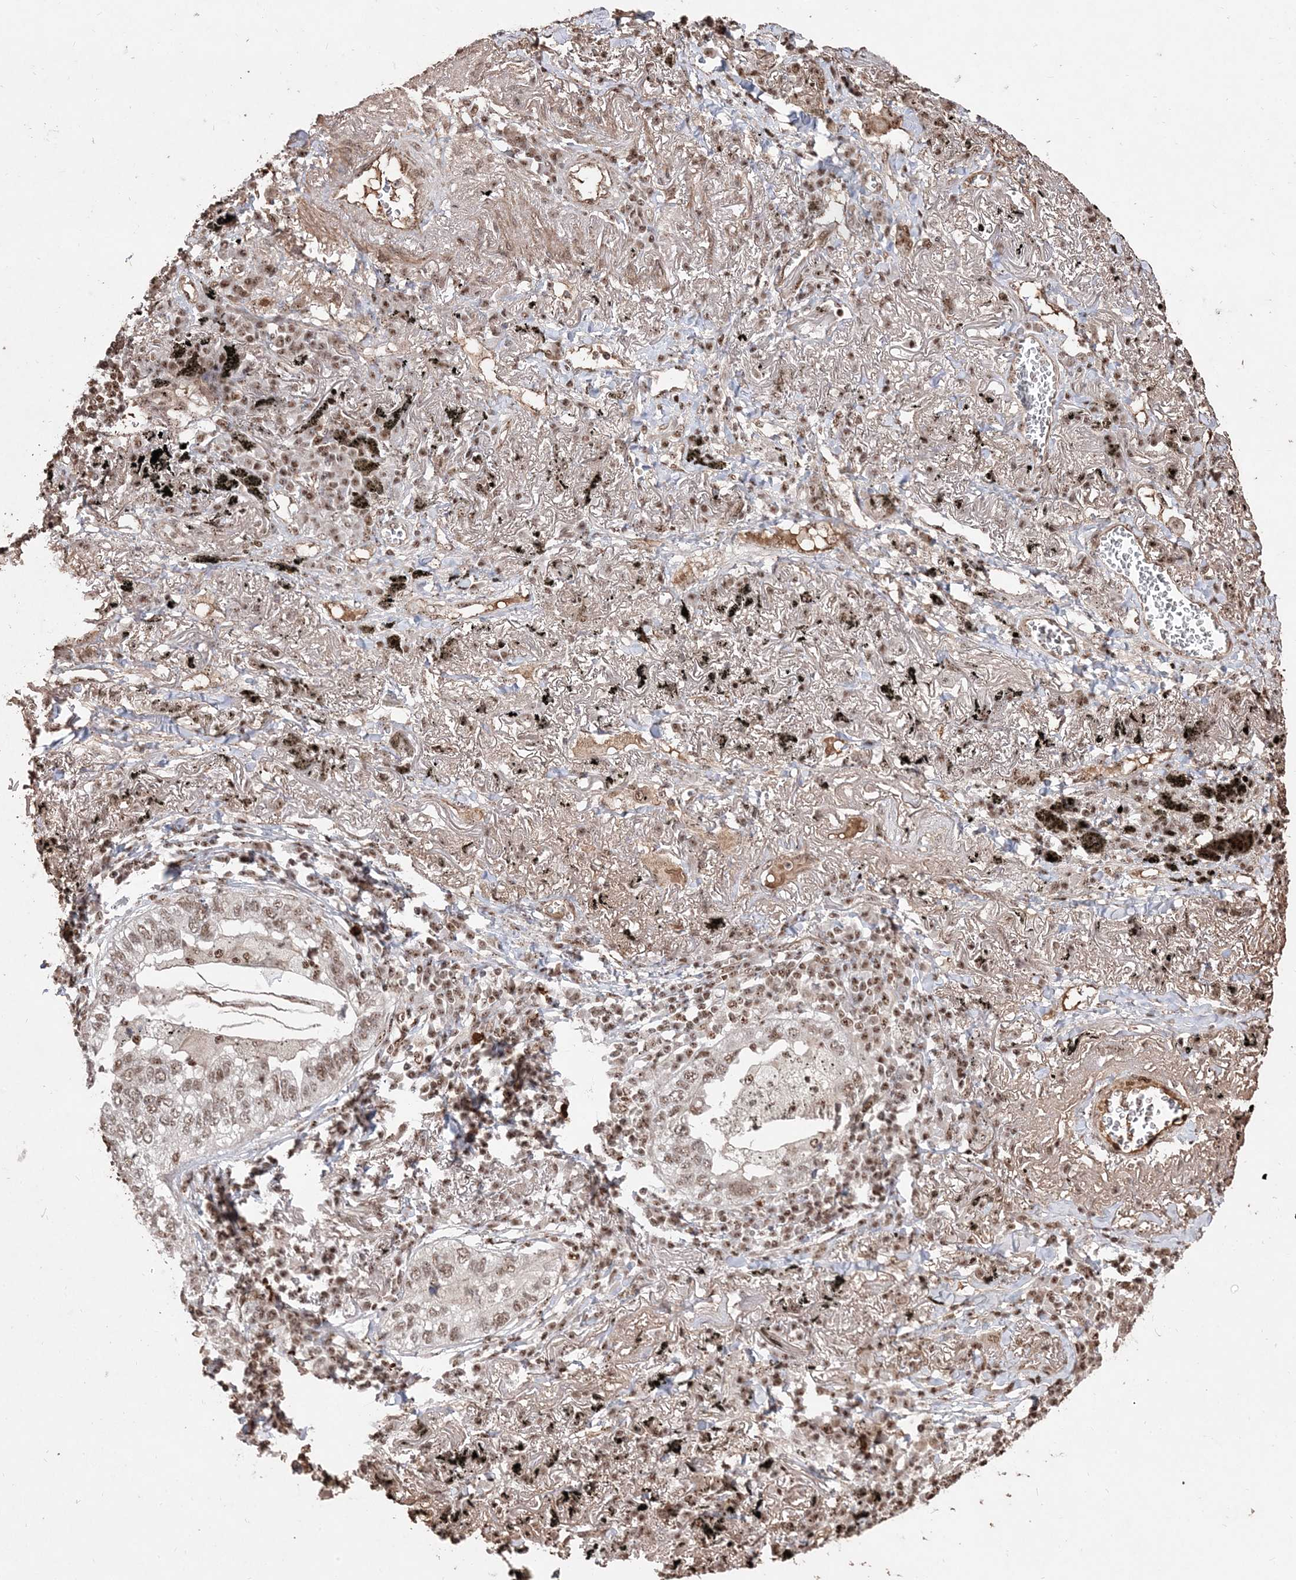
{"staining": {"intensity": "moderate", "quantity": ">75%", "location": "nuclear"}, "tissue": "lung cancer", "cell_type": "Tumor cells", "image_type": "cancer", "snomed": [{"axis": "morphology", "description": "Adenocarcinoma, NOS"}, {"axis": "topography", "description": "Lung"}], "caption": "A photomicrograph of lung cancer stained for a protein displays moderate nuclear brown staining in tumor cells.", "gene": "RBM17", "patient": {"sex": "male", "age": 65}}